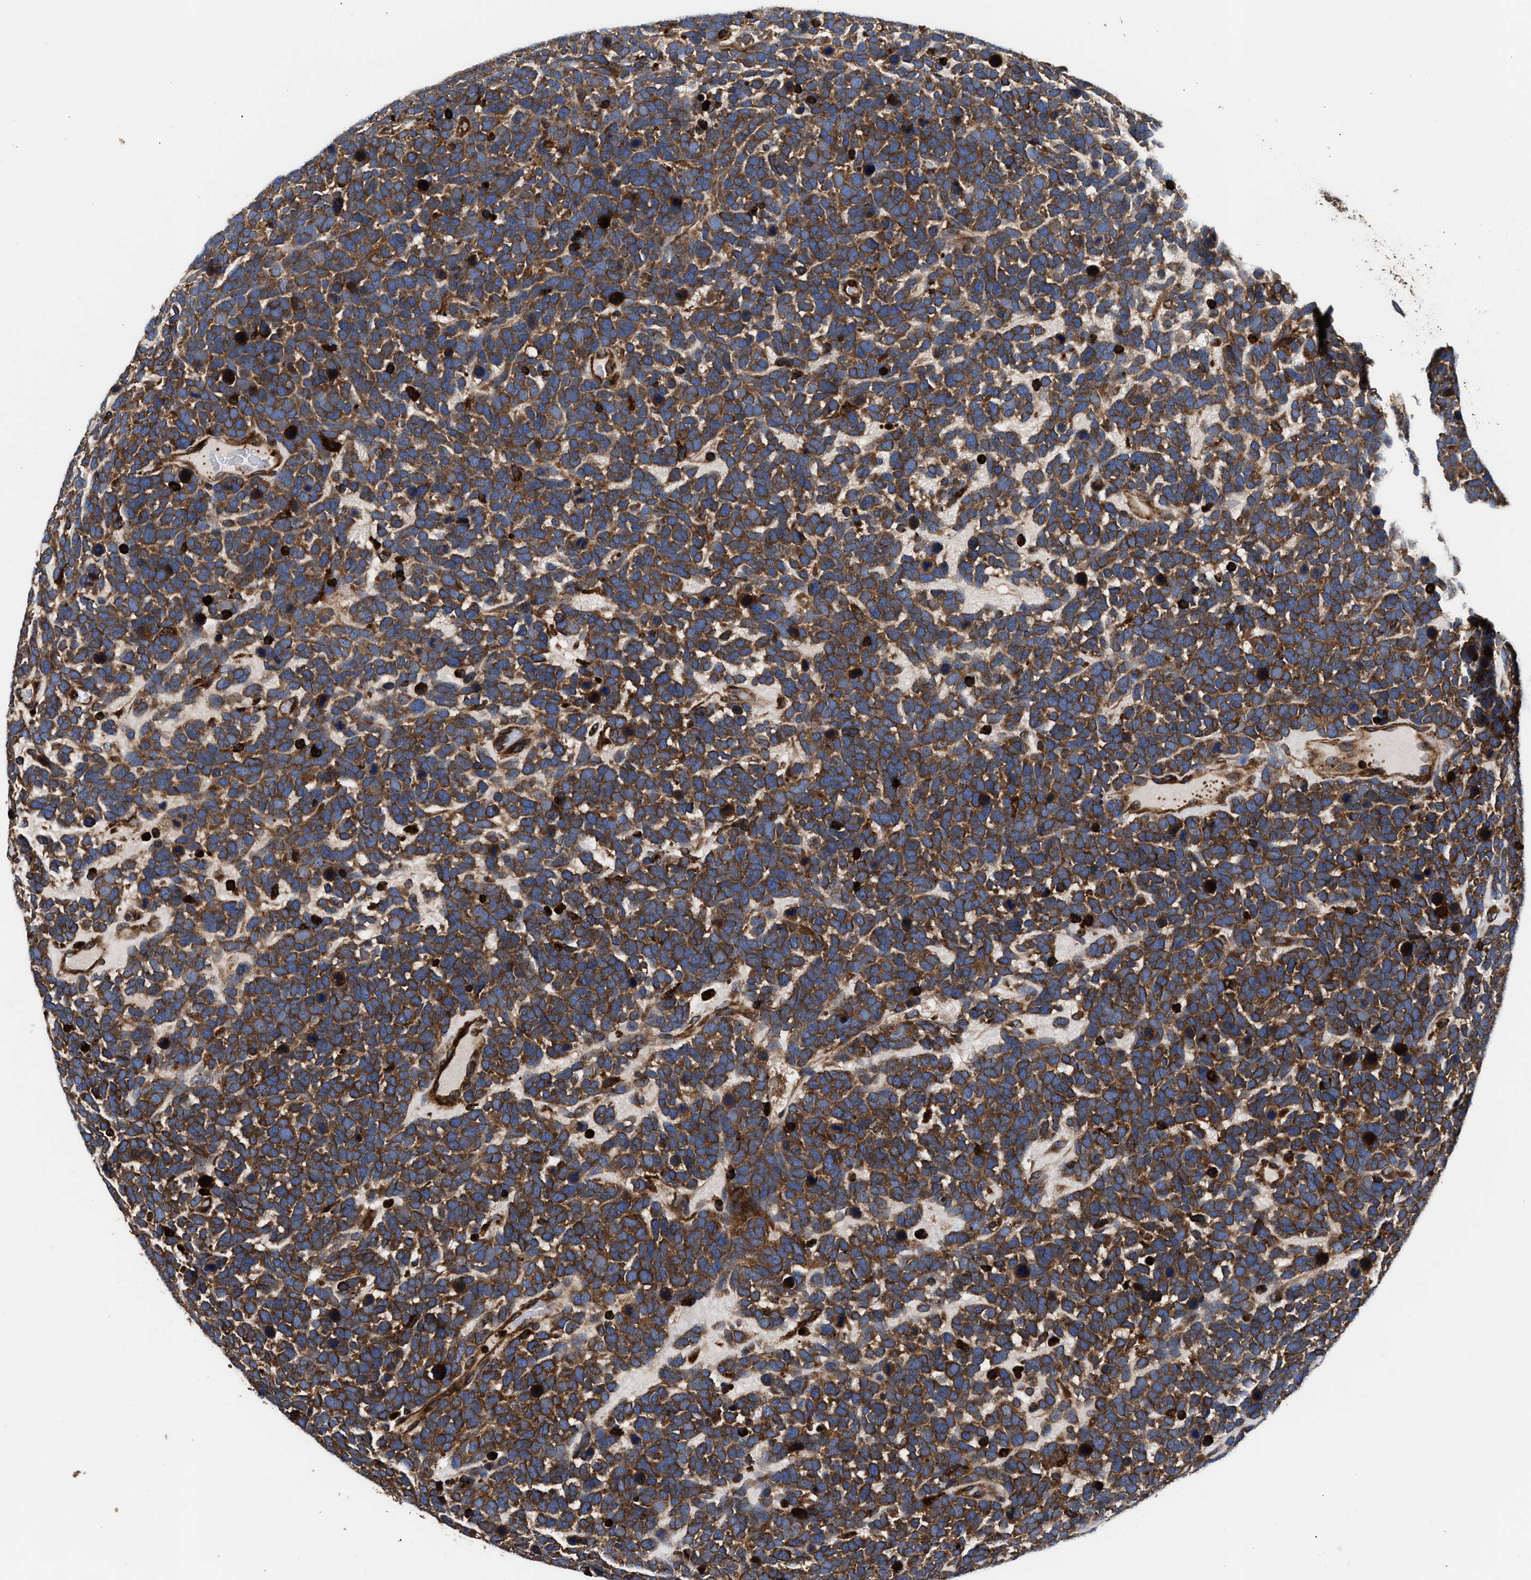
{"staining": {"intensity": "strong", "quantity": ">75%", "location": "cytoplasmic/membranous"}, "tissue": "urothelial cancer", "cell_type": "Tumor cells", "image_type": "cancer", "snomed": [{"axis": "morphology", "description": "Urothelial carcinoma, High grade"}, {"axis": "topography", "description": "Urinary bladder"}], "caption": "Strong cytoplasmic/membranous staining for a protein is present in approximately >75% of tumor cells of urothelial cancer using immunohistochemistry (IHC).", "gene": "KYAT1", "patient": {"sex": "female", "age": 82}}